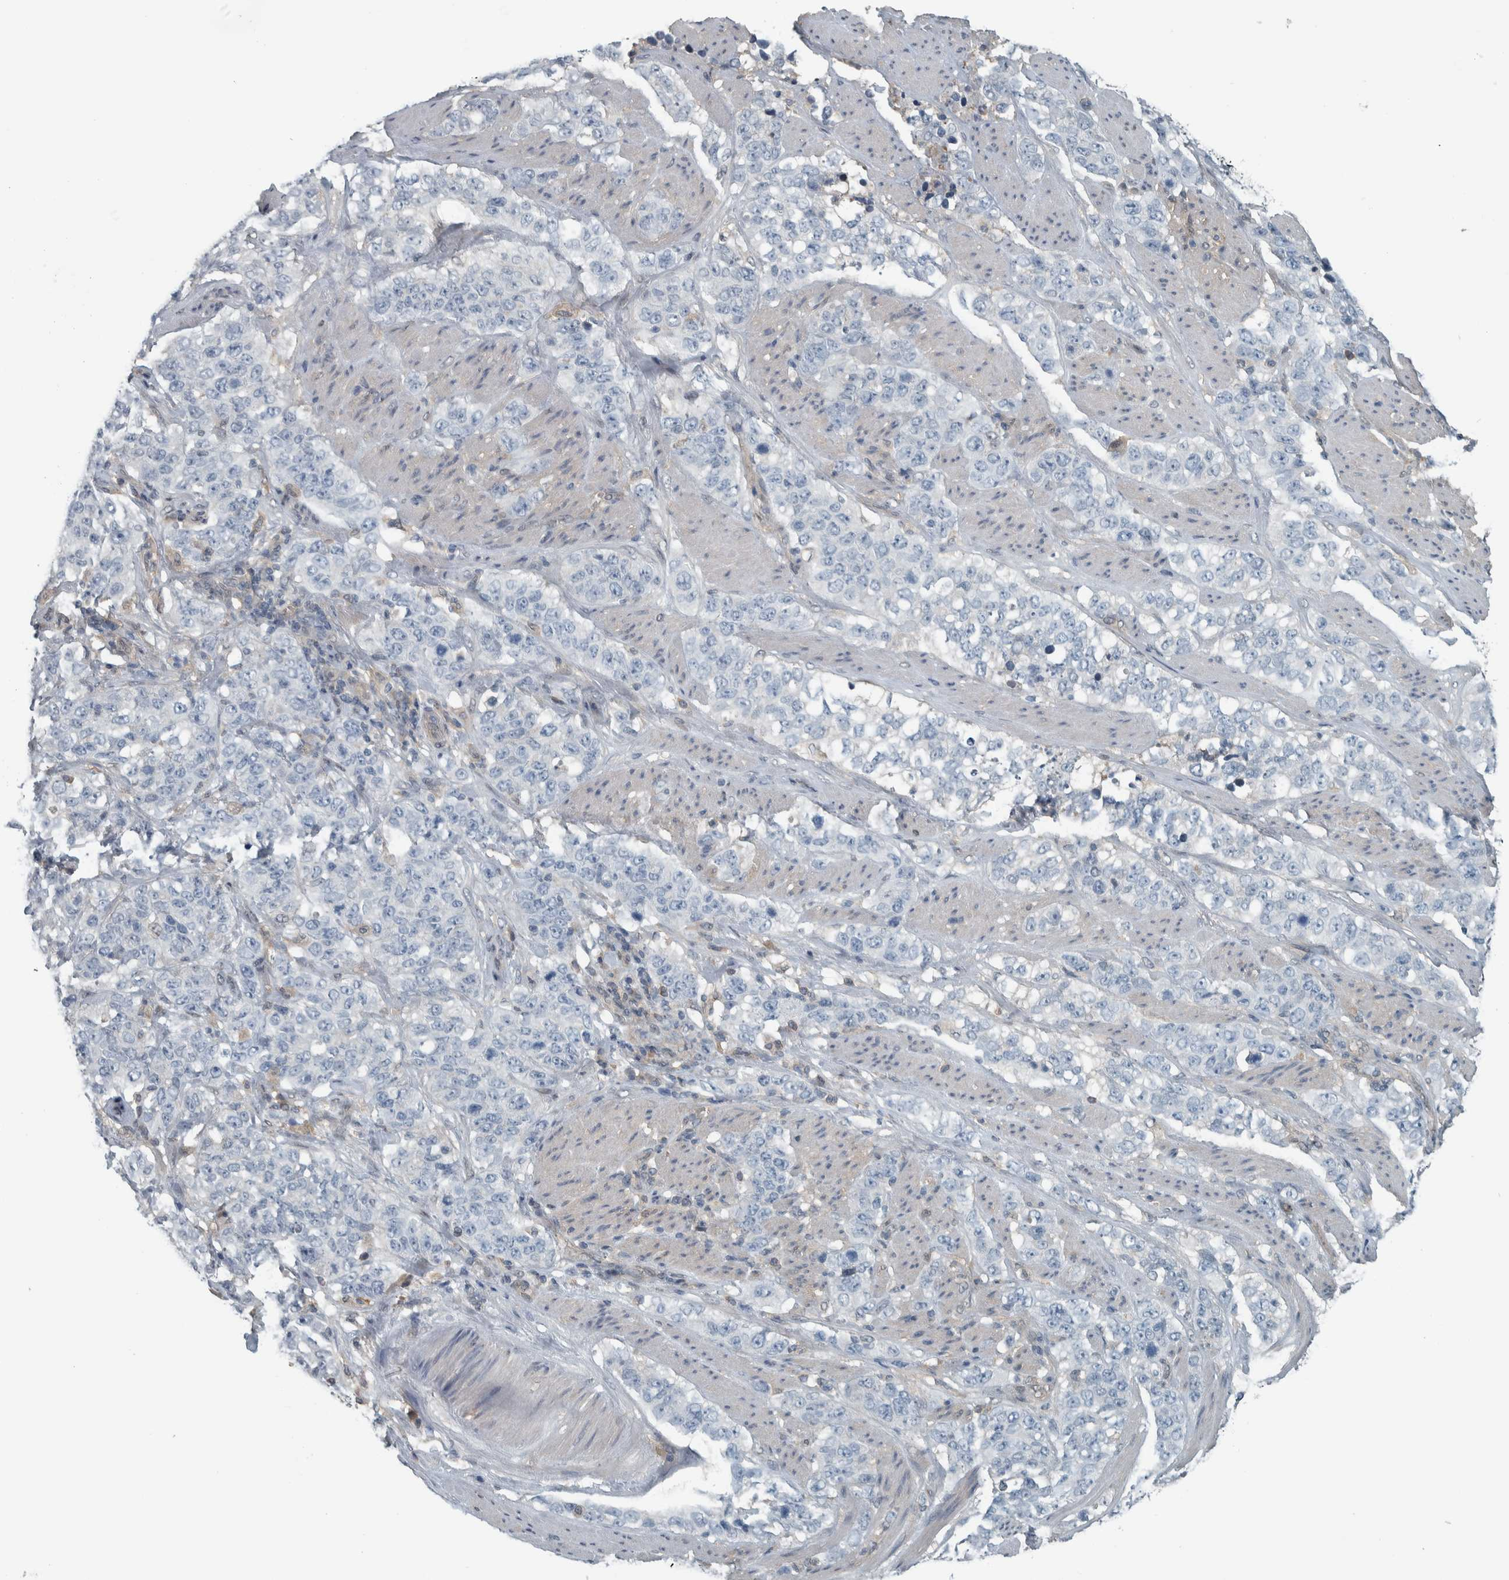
{"staining": {"intensity": "negative", "quantity": "none", "location": "none"}, "tissue": "stomach cancer", "cell_type": "Tumor cells", "image_type": "cancer", "snomed": [{"axis": "morphology", "description": "Adenocarcinoma, NOS"}, {"axis": "topography", "description": "Stomach"}], "caption": "This is an IHC histopathology image of human adenocarcinoma (stomach). There is no expression in tumor cells.", "gene": "ALAD", "patient": {"sex": "male", "age": 48}}